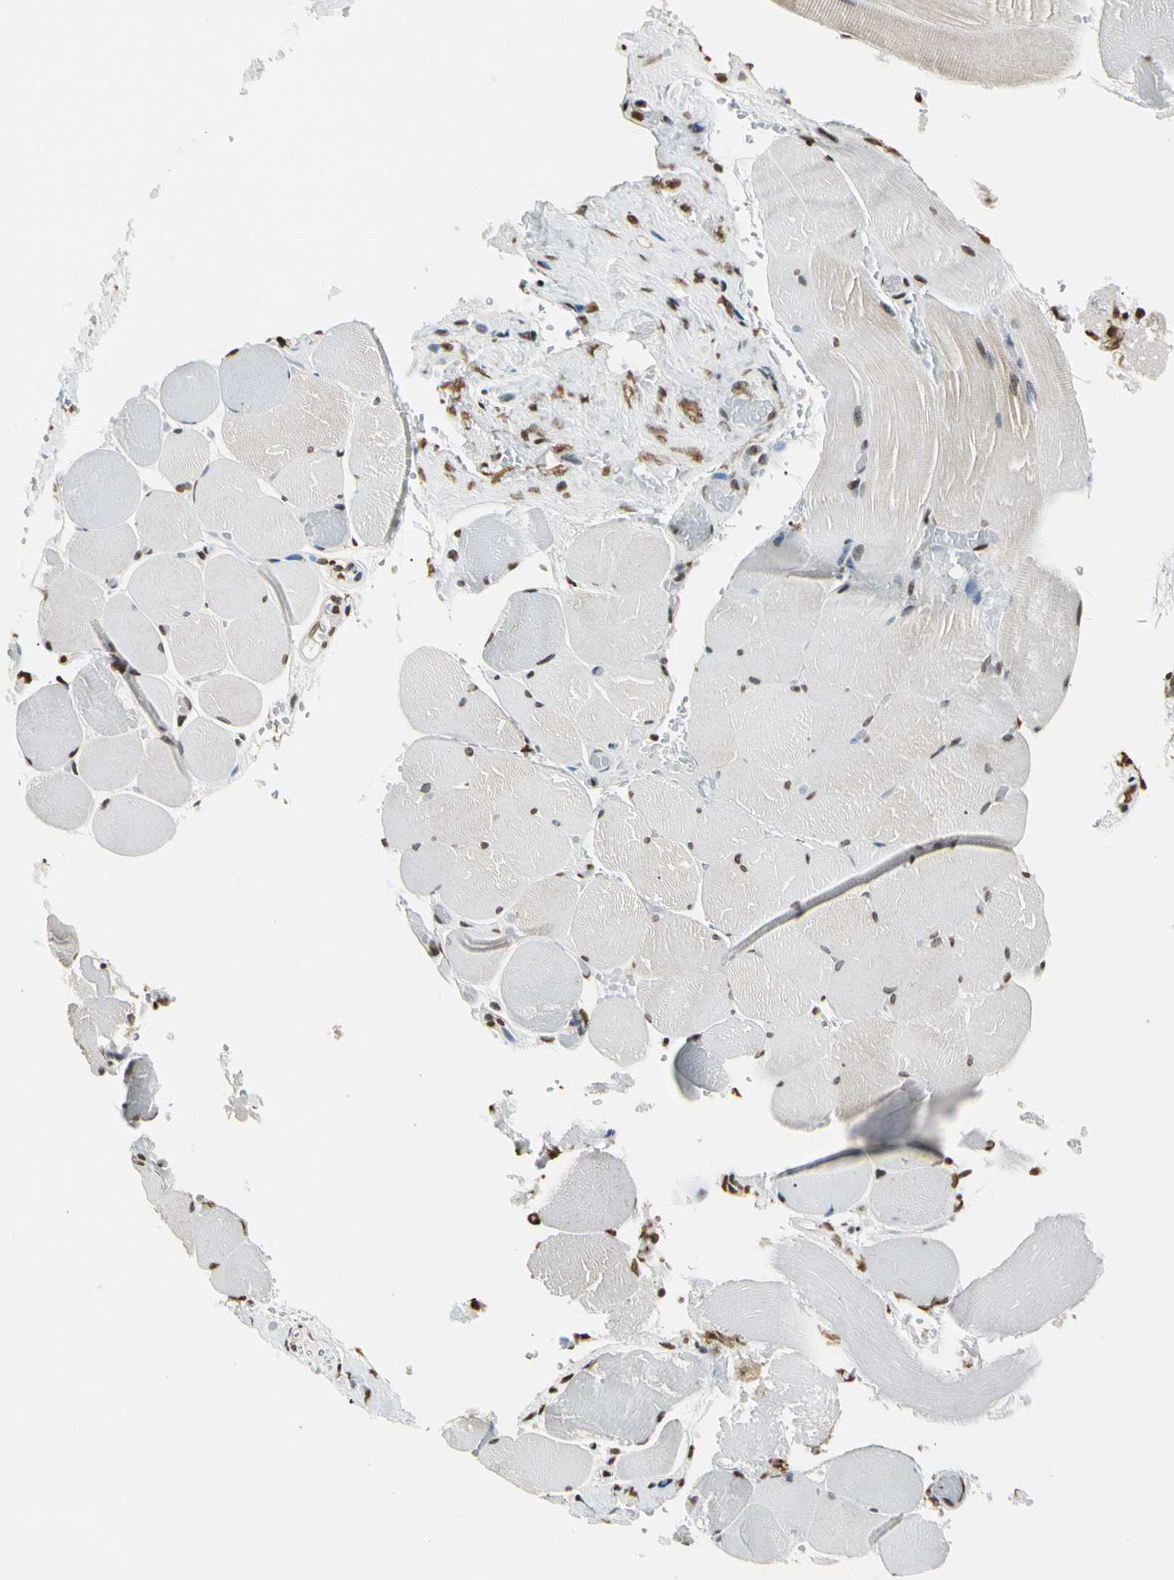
{"staining": {"intensity": "moderate", "quantity": "25%-75%", "location": "nuclear"}, "tissue": "skeletal muscle", "cell_type": "Myocytes", "image_type": "normal", "snomed": [{"axis": "morphology", "description": "Normal tissue, NOS"}, {"axis": "topography", "description": "Skeletal muscle"}, {"axis": "topography", "description": "Soft tissue"}], "caption": "Myocytes show medium levels of moderate nuclear staining in approximately 25%-75% of cells in unremarkable human skeletal muscle.", "gene": "FER", "patient": {"sex": "female", "age": 58}}